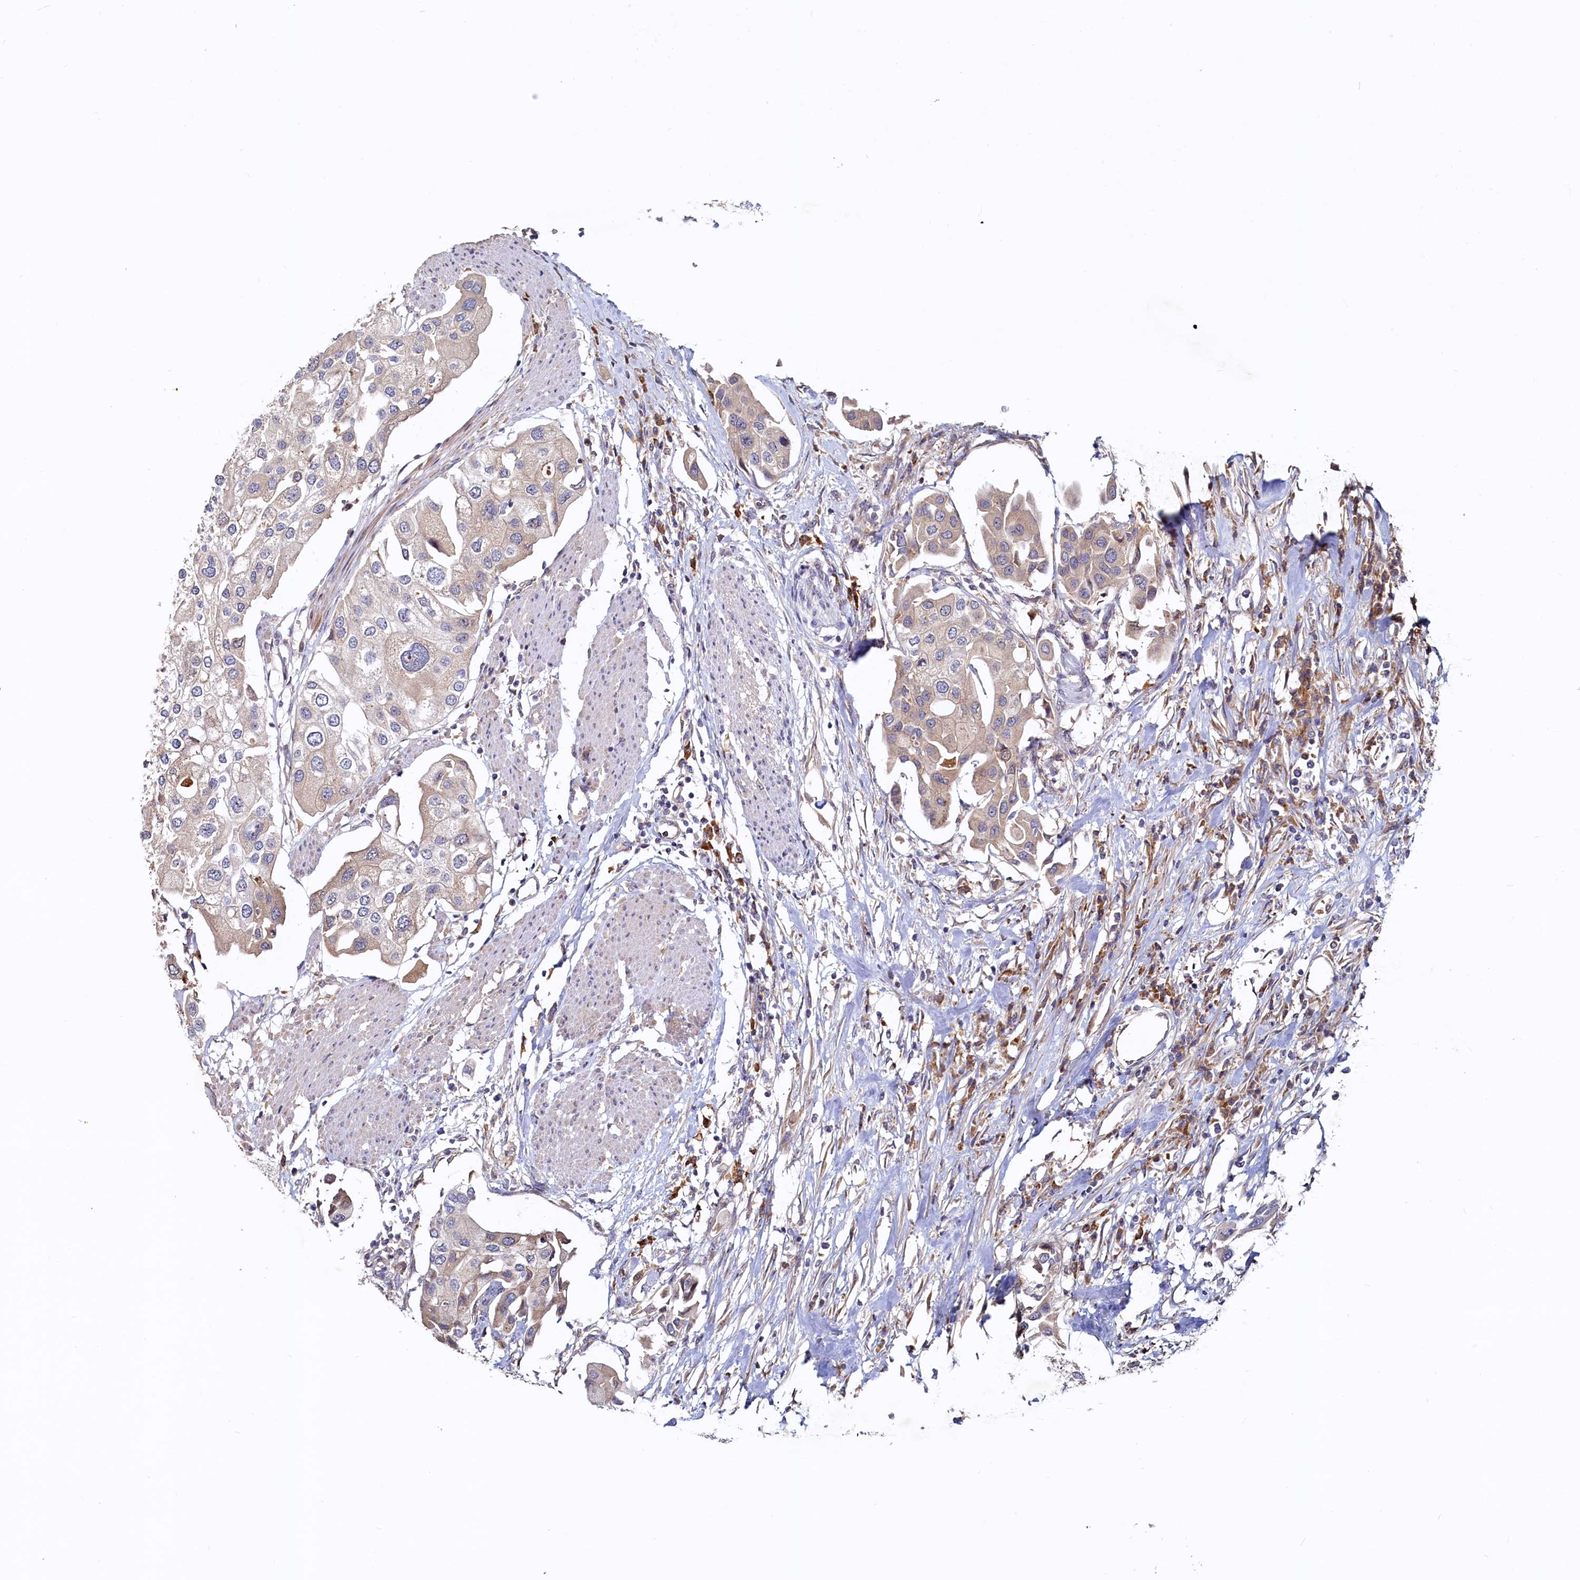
{"staining": {"intensity": "weak", "quantity": "<25%", "location": "cytoplasmic/membranous"}, "tissue": "urothelial cancer", "cell_type": "Tumor cells", "image_type": "cancer", "snomed": [{"axis": "morphology", "description": "Urothelial carcinoma, High grade"}, {"axis": "topography", "description": "Urinary bladder"}], "caption": "Histopathology image shows no significant protein expression in tumor cells of high-grade urothelial carcinoma.", "gene": "RGS7BP", "patient": {"sex": "male", "age": 64}}